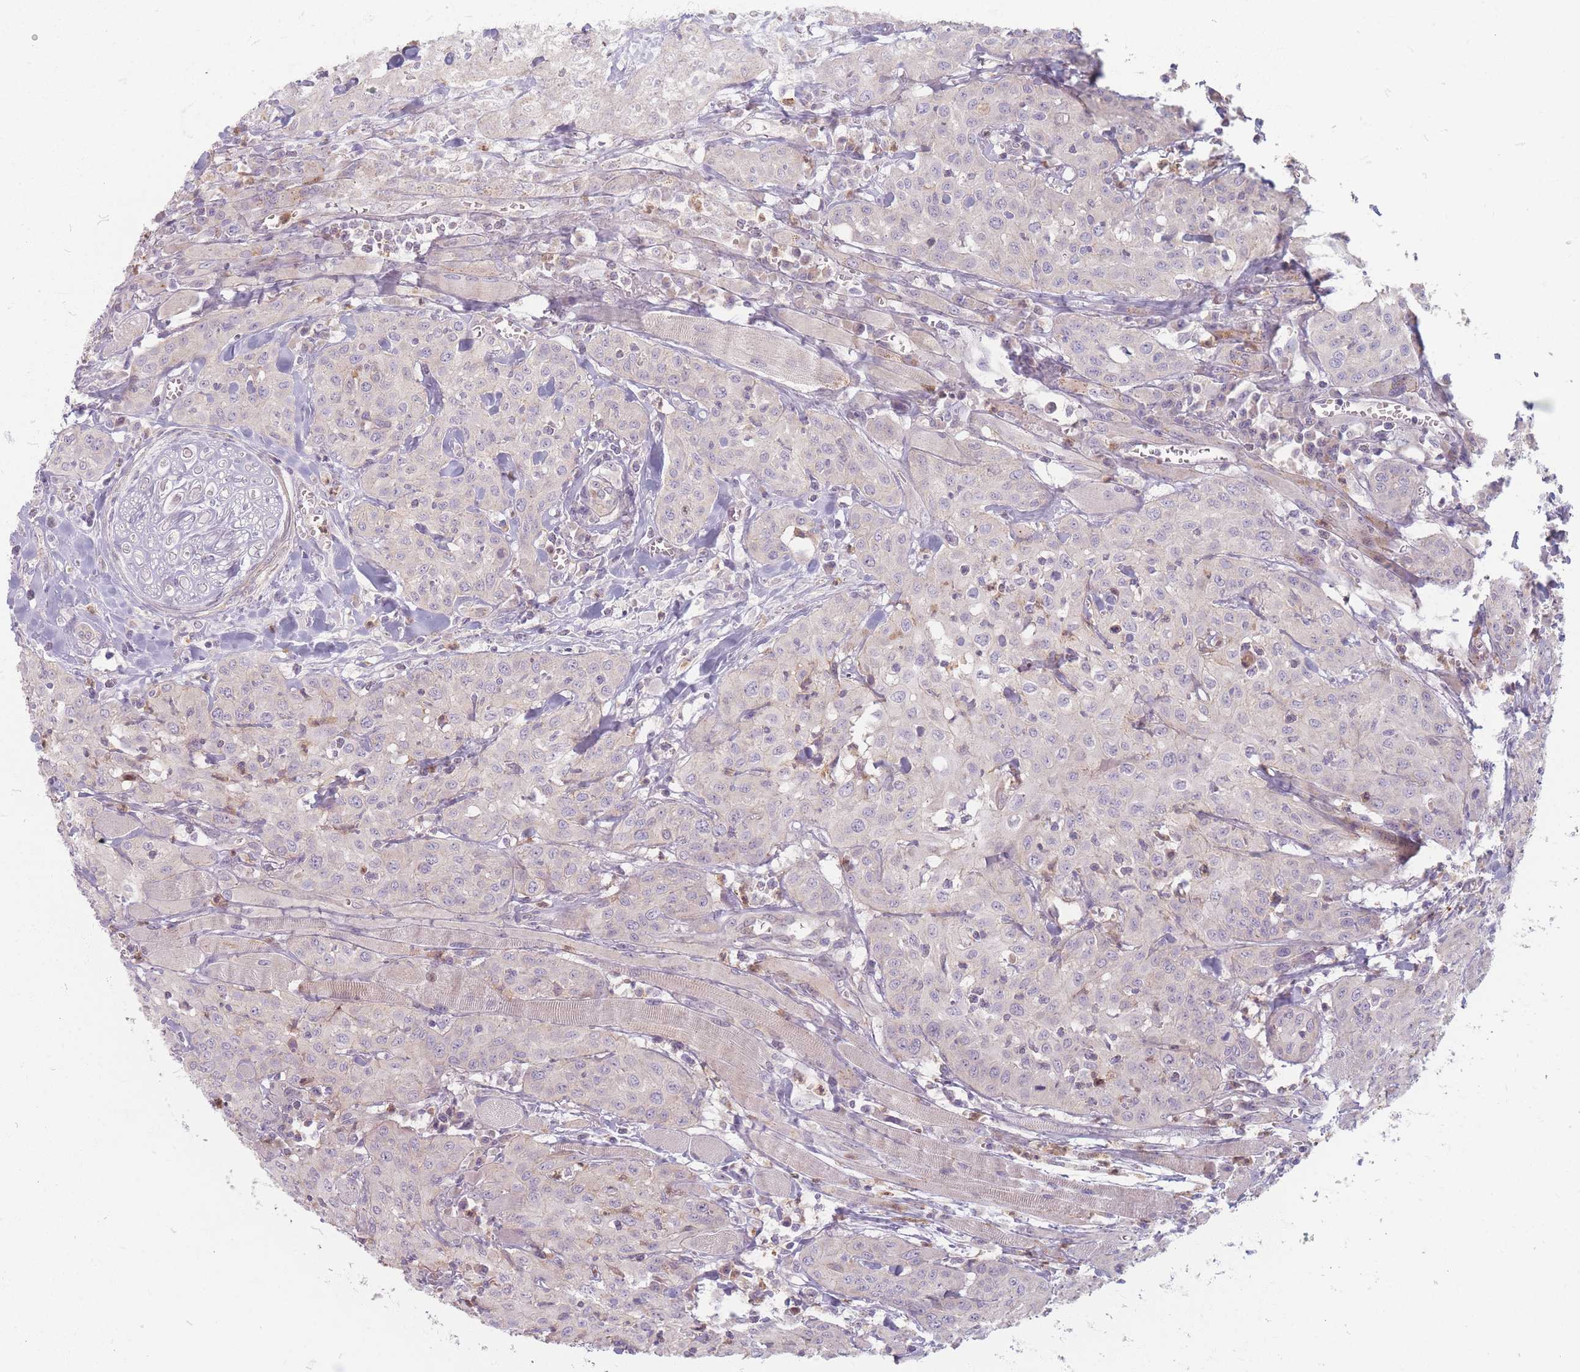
{"staining": {"intensity": "negative", "quantity": "none", "location": "none"}, "tissue": "head and neck cancer", "cell_type": "Tumor cells", "image_type": "cancer", "snomed": [{"axis": "morphology", "description": "Squamous cell carcinoma, NOS"}, {"axis": "topography", "description": "Oral tissue"}, {"axis": "topography", "description": "Head-Neck"}], "caption": "The micrograph reveals no significant expression in tumor cells of head and neck cancer. (Stains: DAB (3,3'-diaminobenzidine) IHC with hematoxylin counter stain, Microscopy: brightfield microscopy at high magnification).", "gene": "CHCHD7", "patient": {"sex": "female", "age": 70}}